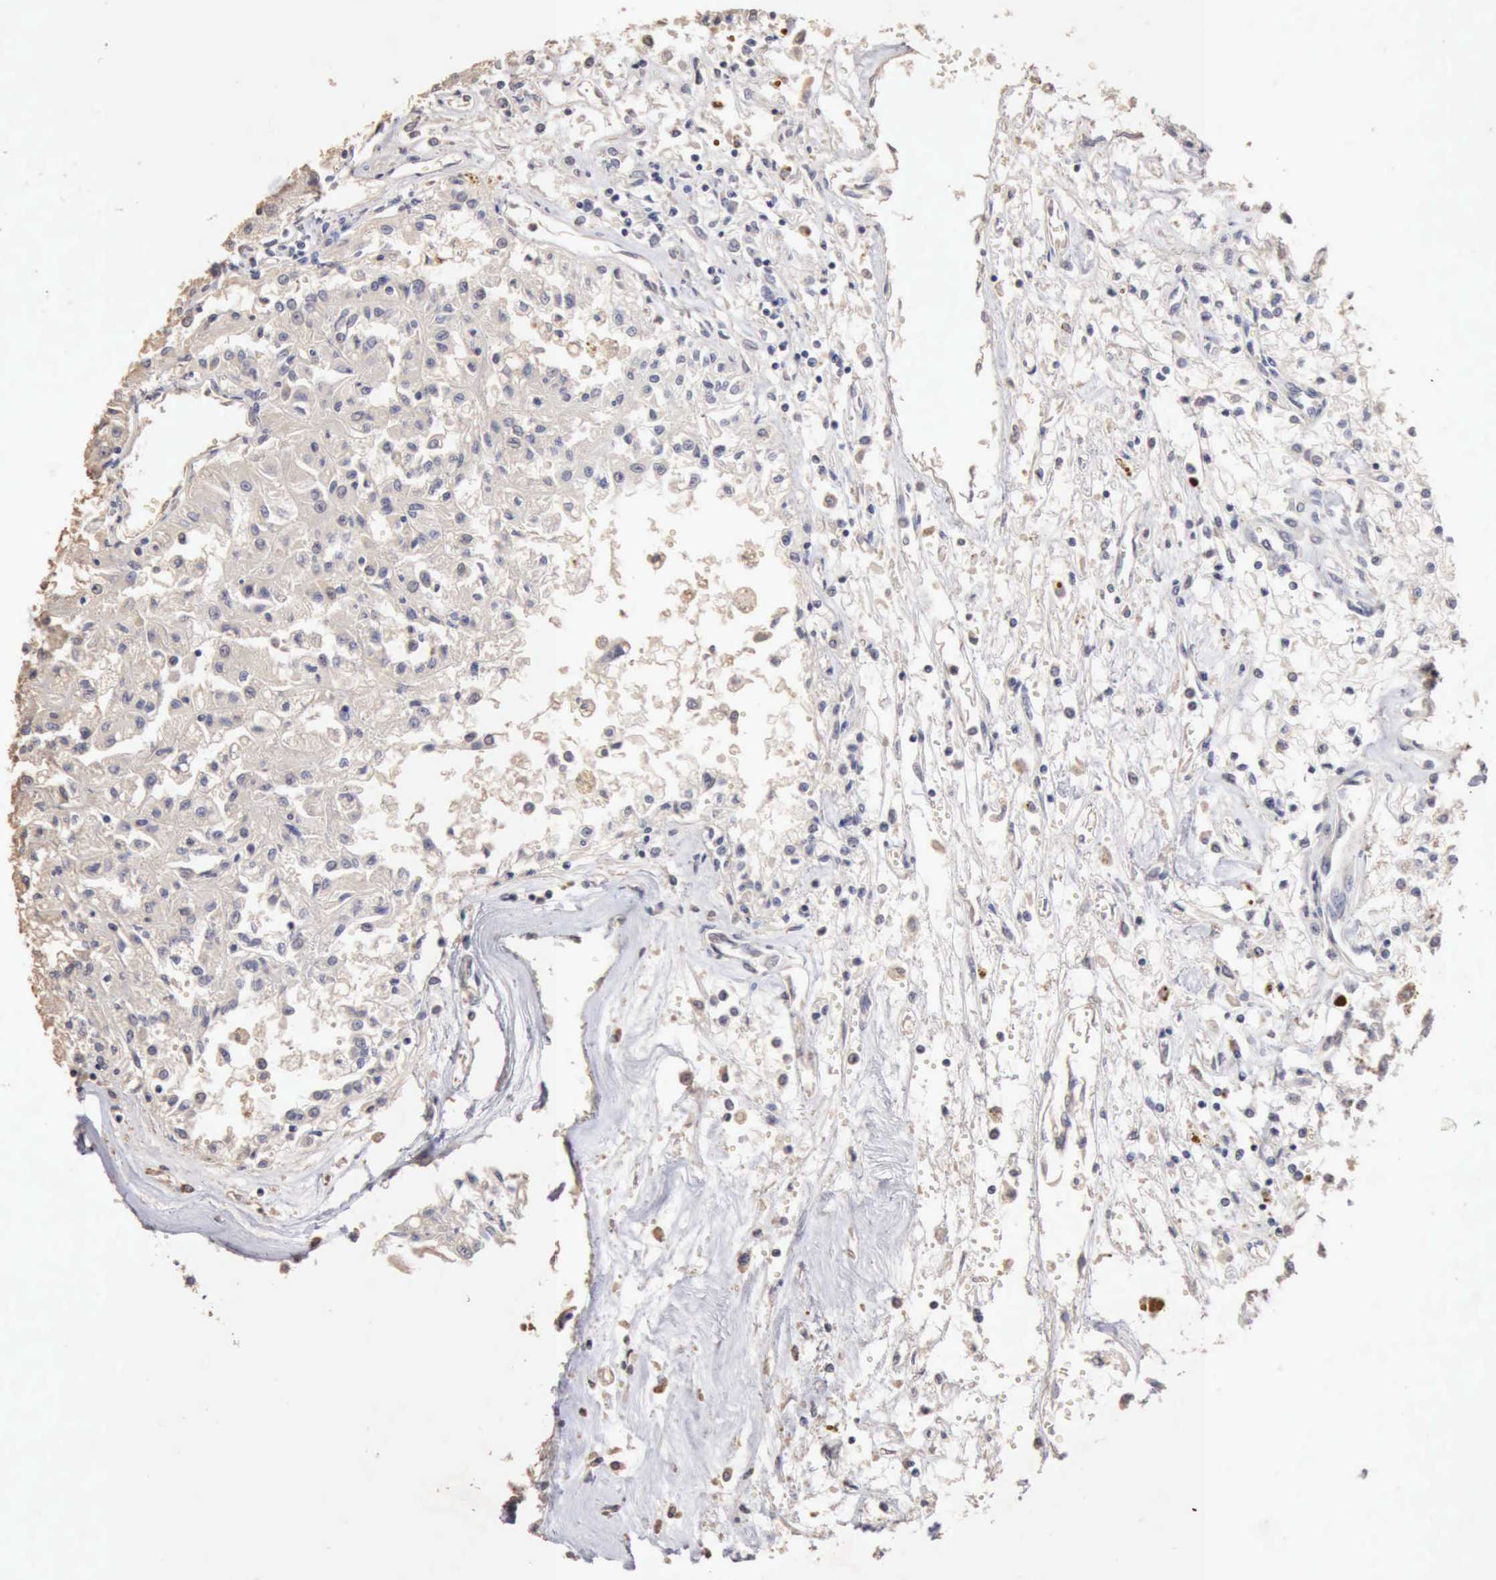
{"staining": {"intensity": "negative", "quantity": "none", "location": "none"}, "tissue": "renal cancer", "cell_type": "Tumor cells", "image_type": "cancer", "snomed": [{"axis": "morphology", "description": "Adenocarcinoma, NOS"}, {"axis": "topography", "description": "Kidney"}], "caption": "Immunohistochemistry (IHC) micrograph of neoplastic tissue: human renal adenocarcinoma stained with DAB demonstrates no significant protein staining in tumor cells. (Stains: DAB immunohistochemistry (IHC) with hematoxylin counter stain, Microscopy: brightfield microscopy at high magnification).", "gene": "KRT6B", "patient": {"sex": "male", "age": 78}}